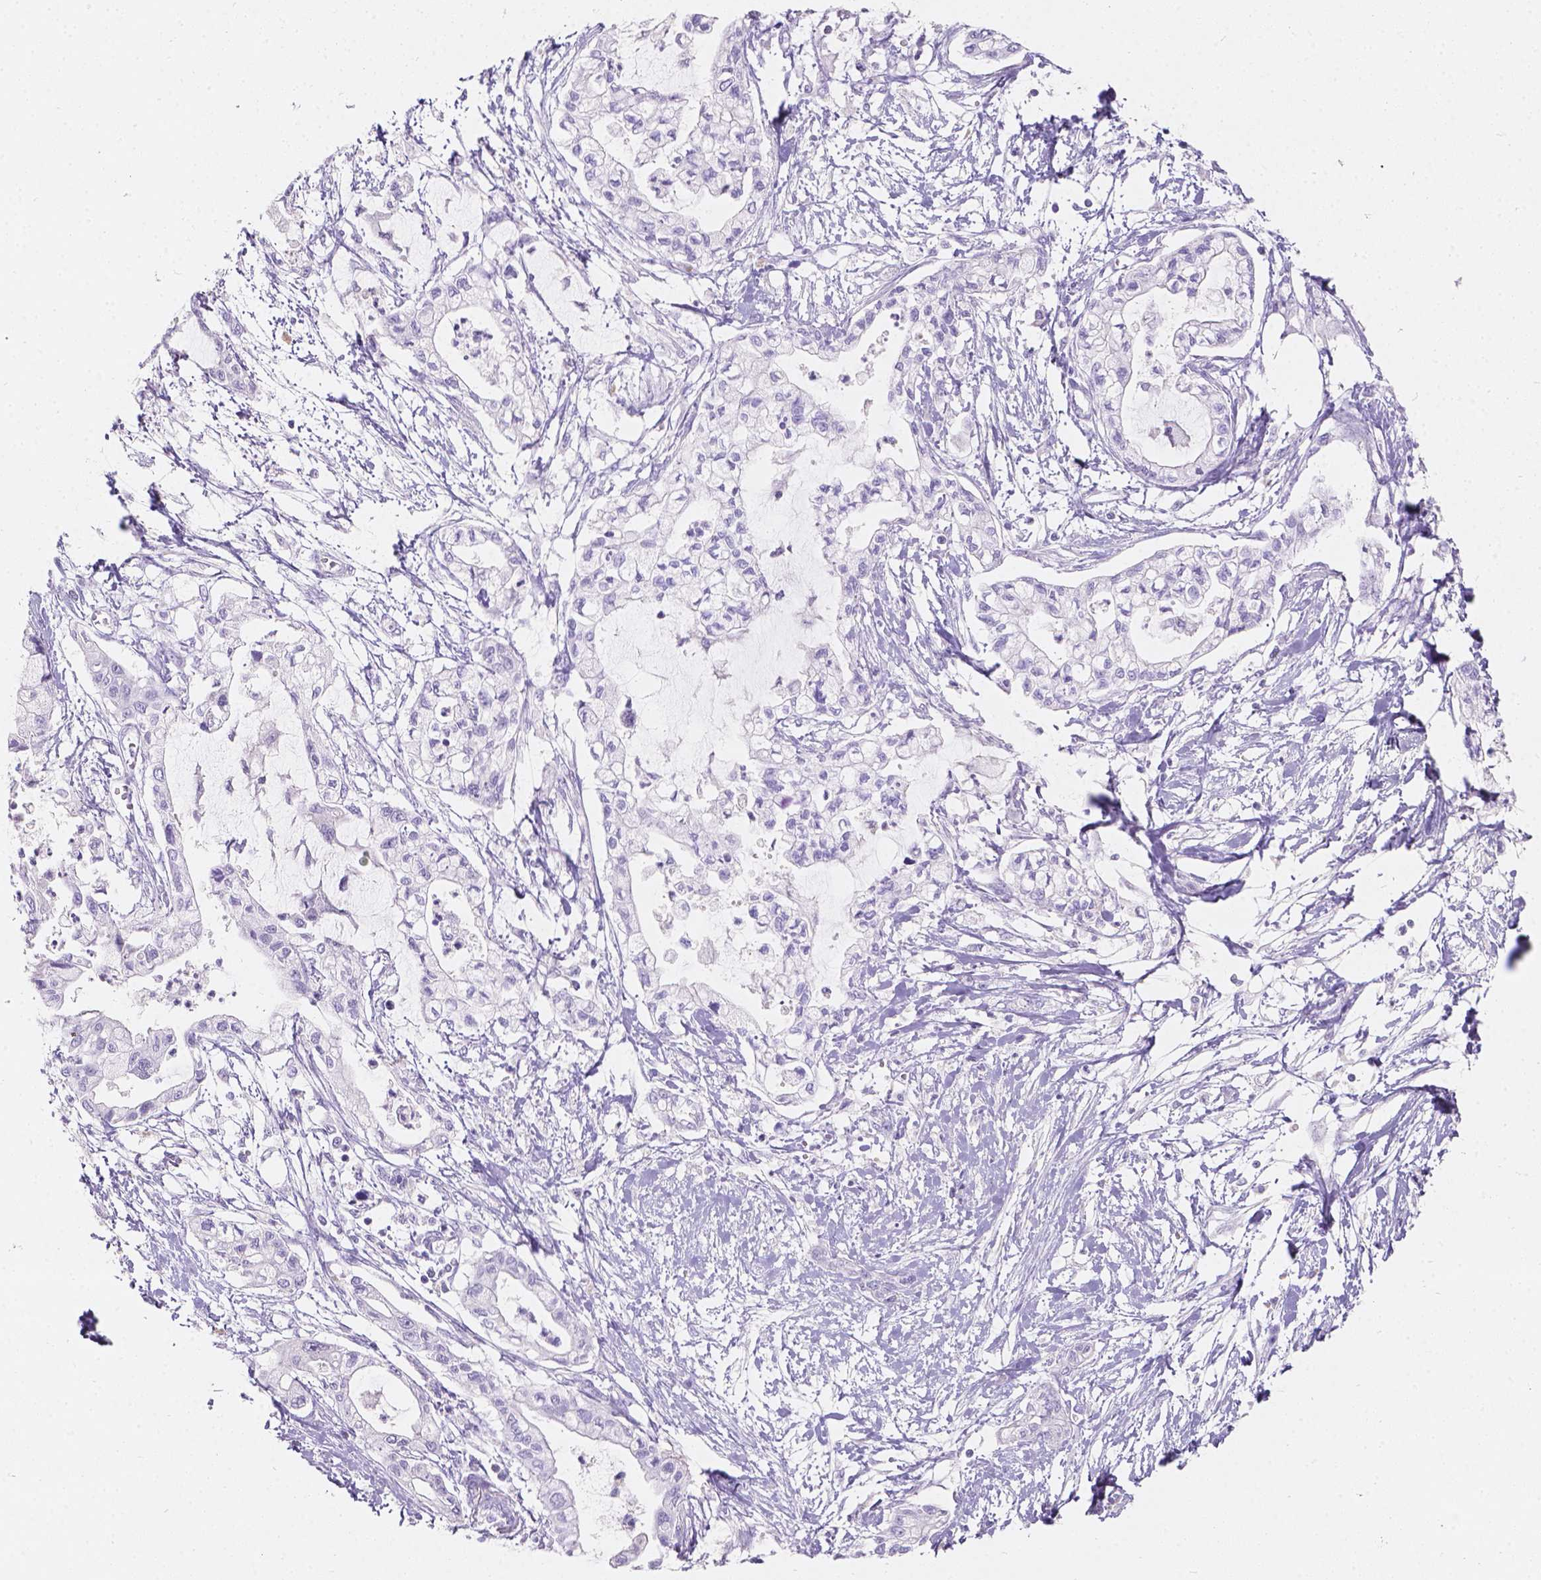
{"staining": {"intensity": "negative", "quantity": "none", "location": "none"}, "tissue": "pancreatic cancer", "cell_type": "Tumor cells", "image_type": "cancer", "snomed": [{"axis": "morphology", "description": "Adenocarcinoma, NOS"}, {"axis": "topography", "description": "Pancreas"}], "caption": "A high-resolution photomicrograph shows immunohistochemistry staining of pancreatic adenocarcinoma, which demonstrates no significant expression in tumor cells.", "gene": "GAL3ST2", "patient": {"sex": "male", "age": 54}}